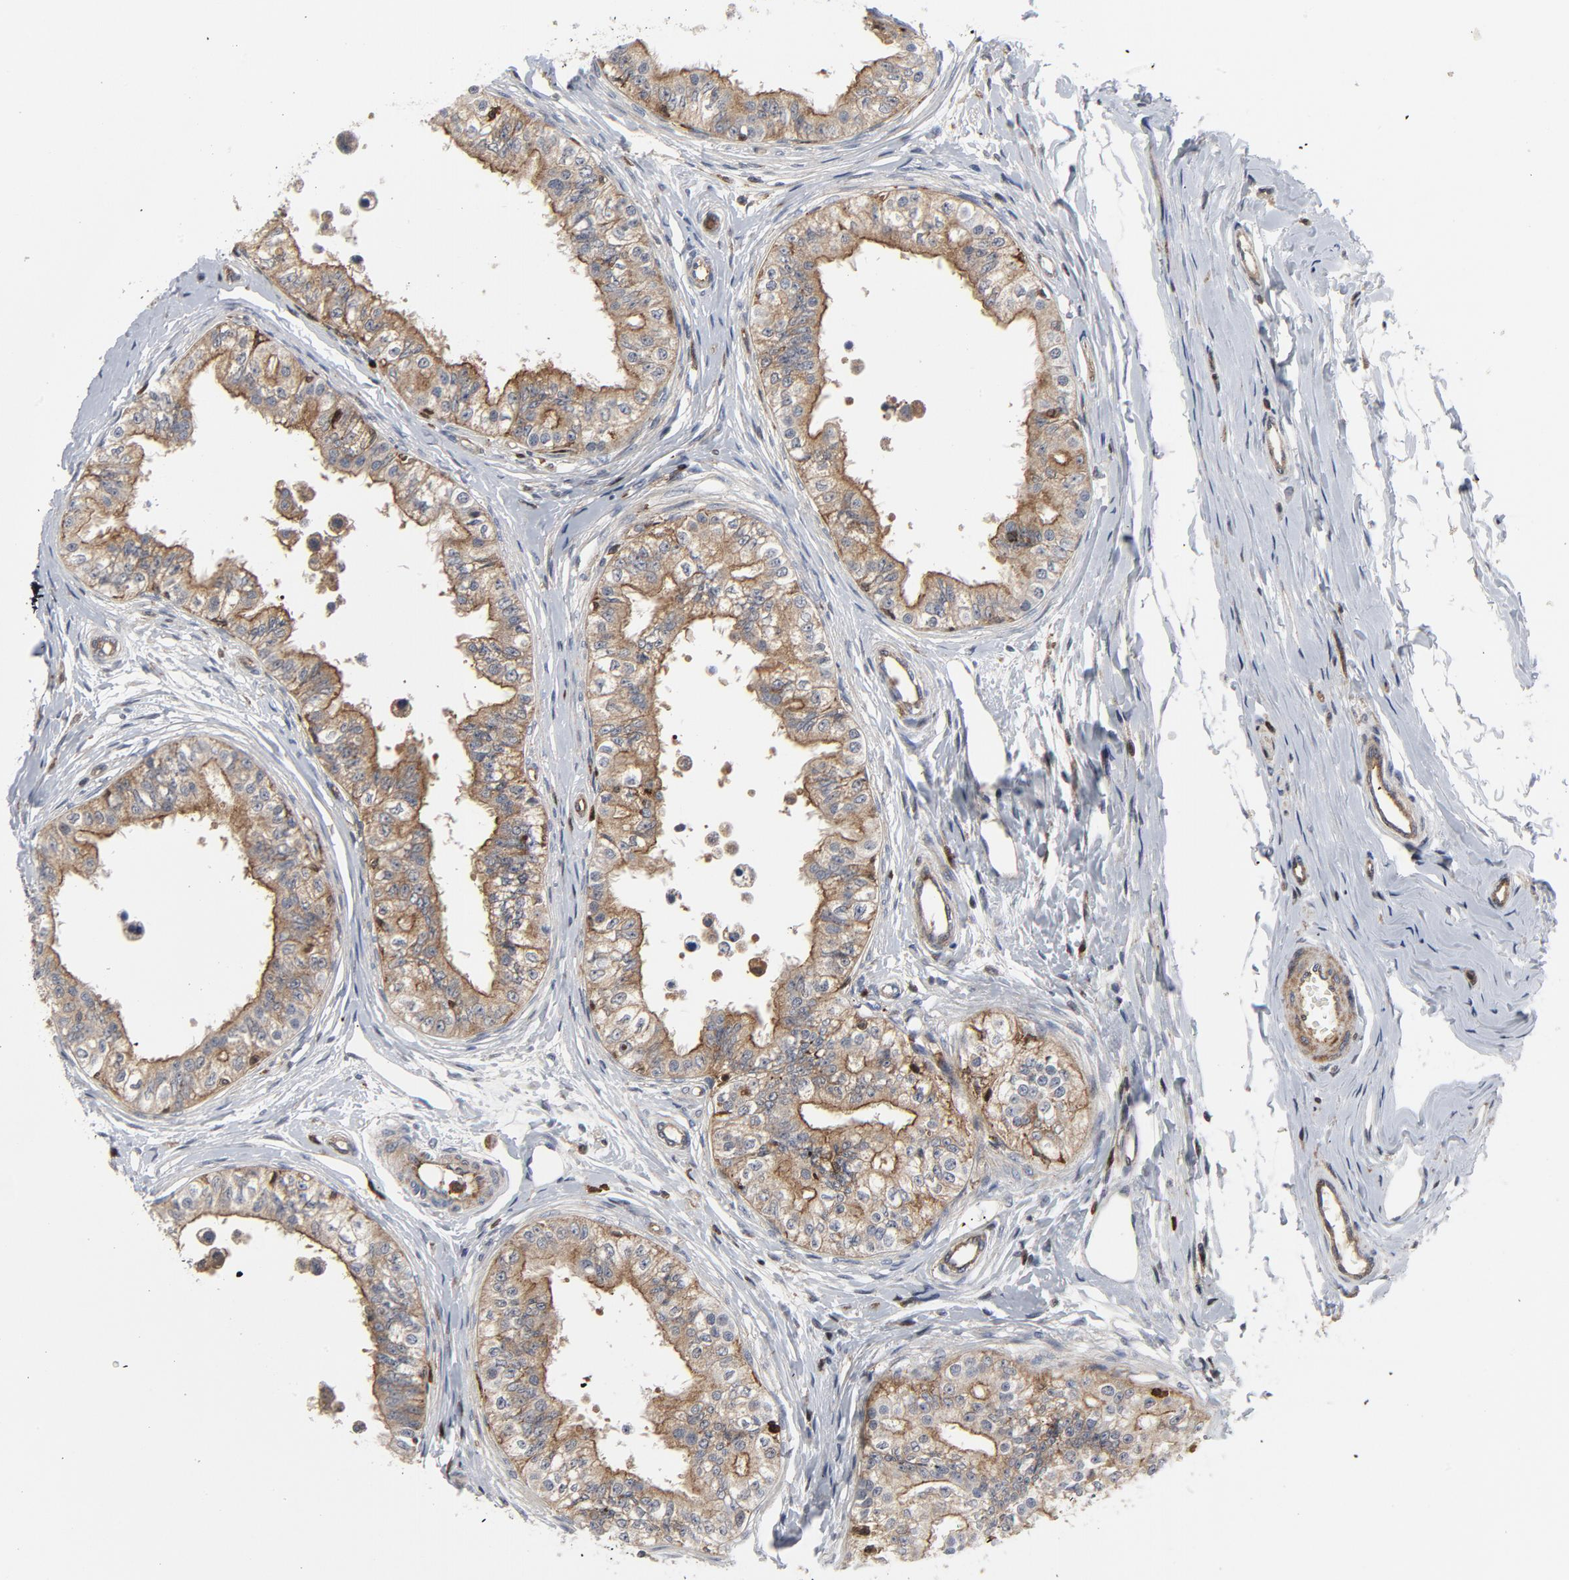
{"staining": {"intensity": "moderate", "quantity": ">75%", "location": "cytoplasmic/membranous"}, "tissue": "epididymis", "cell_type": "Glandular cells", "image_type": "normal", "snomed": [{"axis": "morphology", "description": "Normal tissue, NOS"}, {"axis": "morphology", "description": "Adenocarcinoma, metastatic, NOS"}, {"axis": "topography", "description": "Testis"}, {"axis": "topography", "description": "Epididymis"}], "caption": "Epididymis stained with DAB (3,3'-diaminobenzidine) immunohistochemistry displays medium levels of moderate cytoplasmic/membranous staining in approximately >75% of glandular cells. (Brightfield microscopy of DAB IHC at high magnification).", "gene": "YES1", "patient": {"sex": "male", "age": 26}}